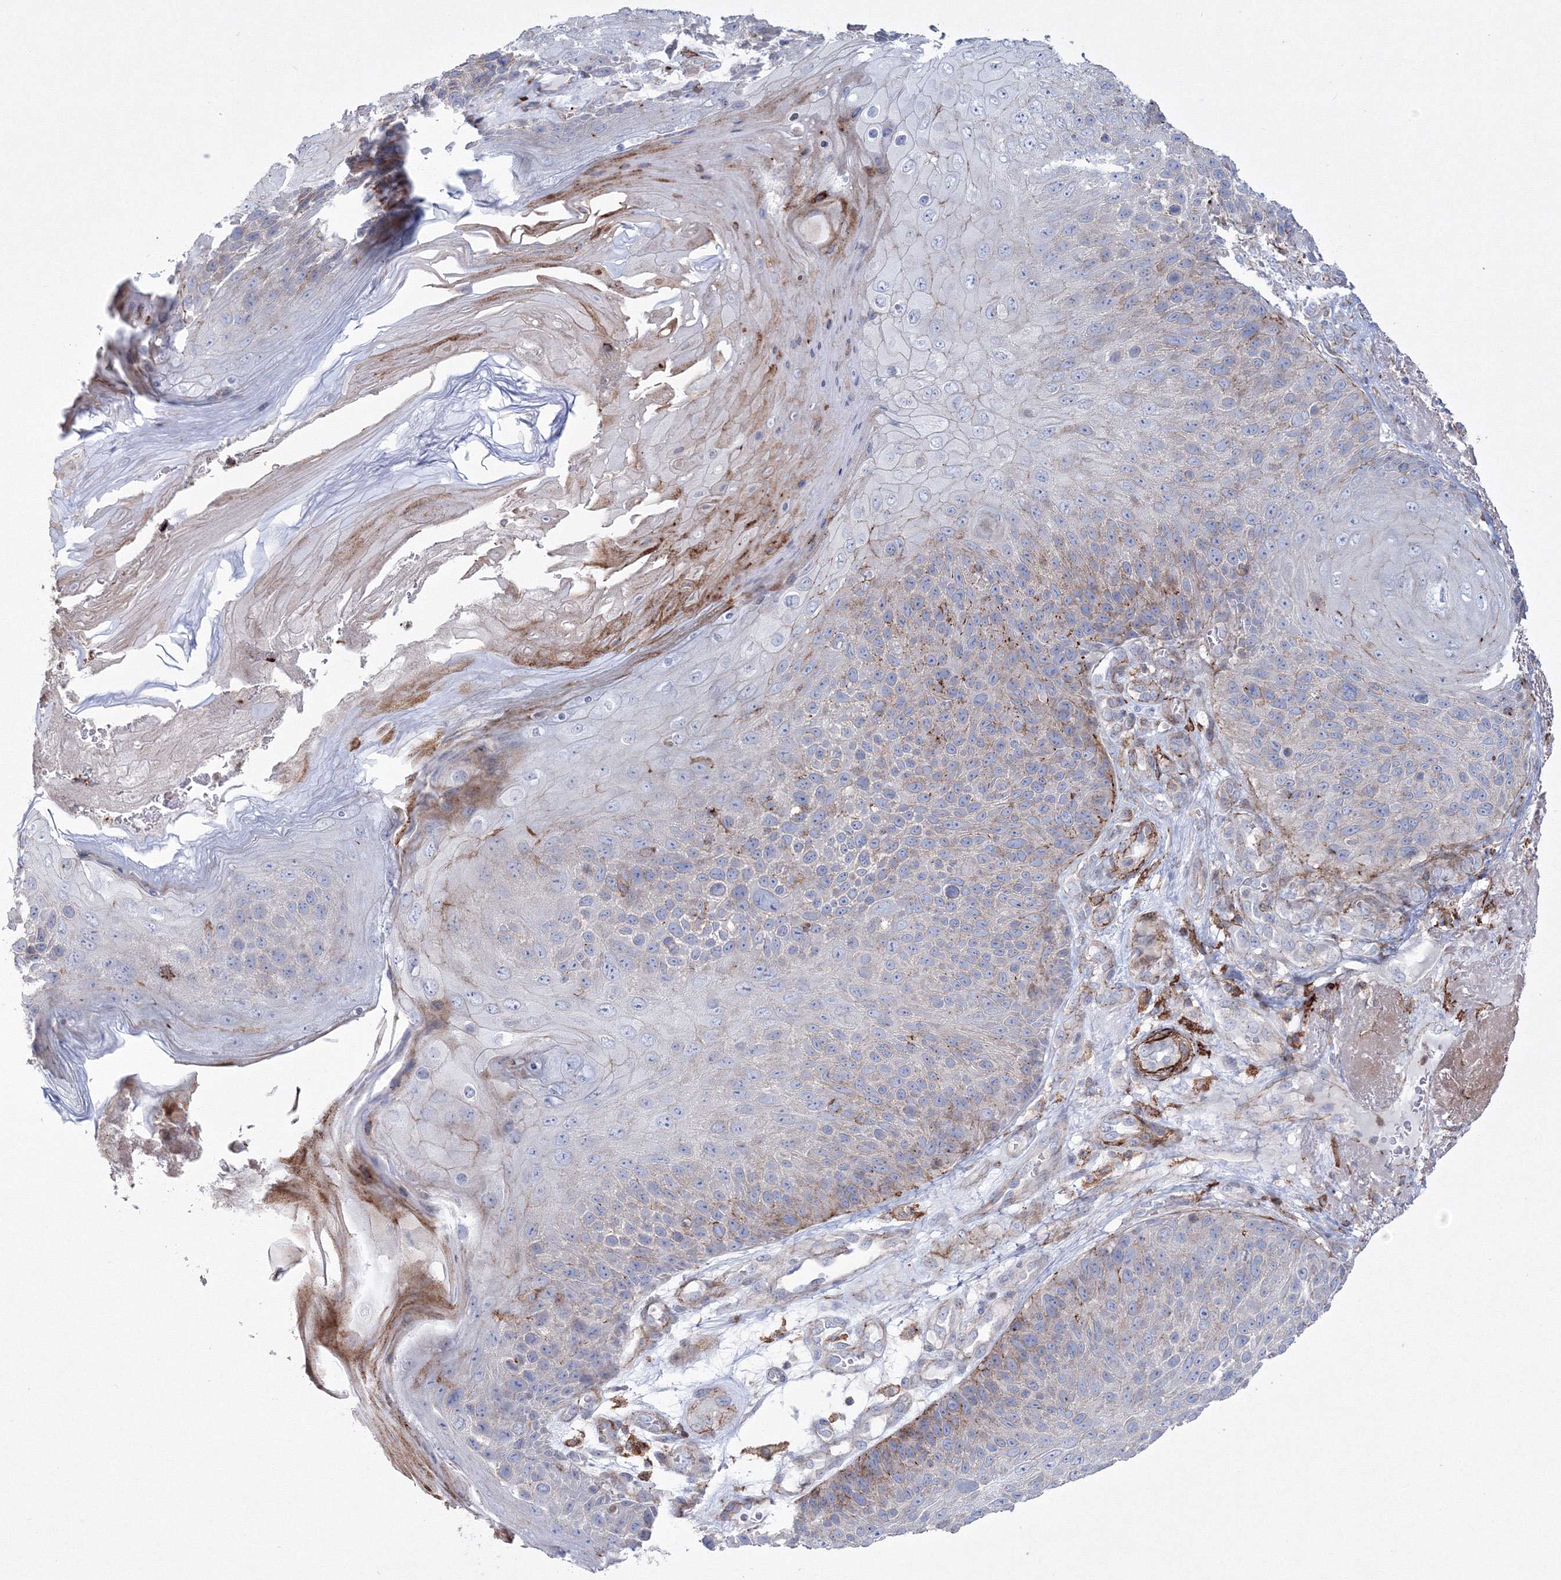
{"staining": {"intensity": "moderate", "quantity": "<25%", "location": "cytoplasmic/membranous"}, "tissue": "skin cancer", "cell_type": "Tumor cells", "image_type": "cancer", "snomed": [{"axis": "morphology", "description": "Squamous cell carcinoma, NOS"}, {"axis": "topography", "description": "Skin"}], "caption": "Tumor cells reveal low levels of moderate cytoplasmic/membranous positivity in about <25% of cells in skin squamous cell carcinoma.", "gene": "GPR82", "patient": {"sex": "female", "age": 88}}